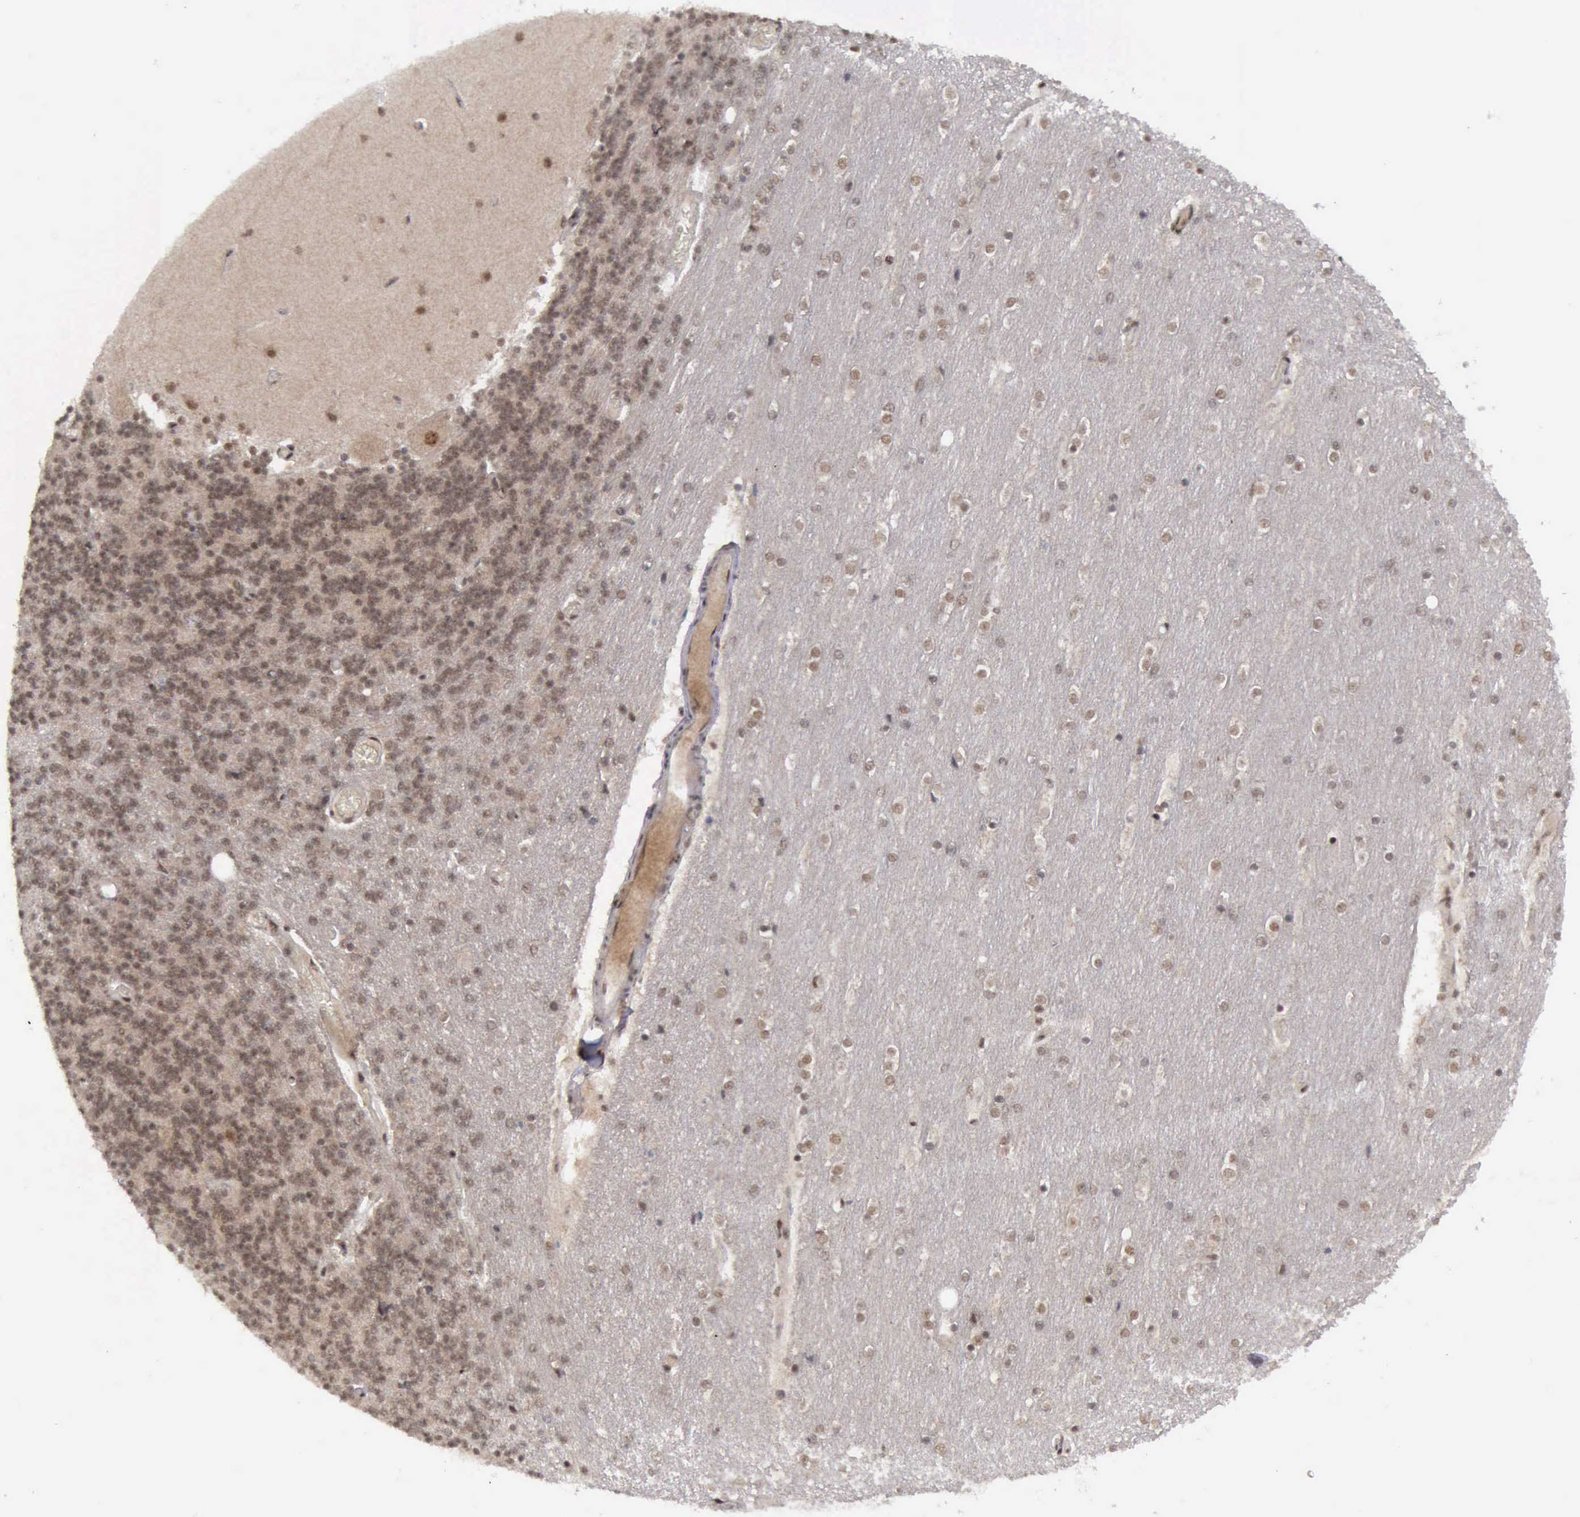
{"staining": {"intensity": "moderate", "quantity": ">75%", "location": "cytoplasmic/membranous,nuclear"}, "tissue": "cerebellum", "cell_type": "Cells in granular layer", "image_type": "normal", "snomed": [{"axis": "morphology", "description": "Normal tissue, NOS"}, {"axis": "topography", "description": "Cerebellum"}], "caption": "This image reveals unremarkable cerebellum stained with immunohistochemistry (IHC) to label a protein in brown. The cytoplasmic/membranous,nuclear of cells in granular layer show moderate positivity for the protein. Nuclei are counter-stained blue.", "gene": "ATM", "patient": {"sex": "female", "age": 54}}